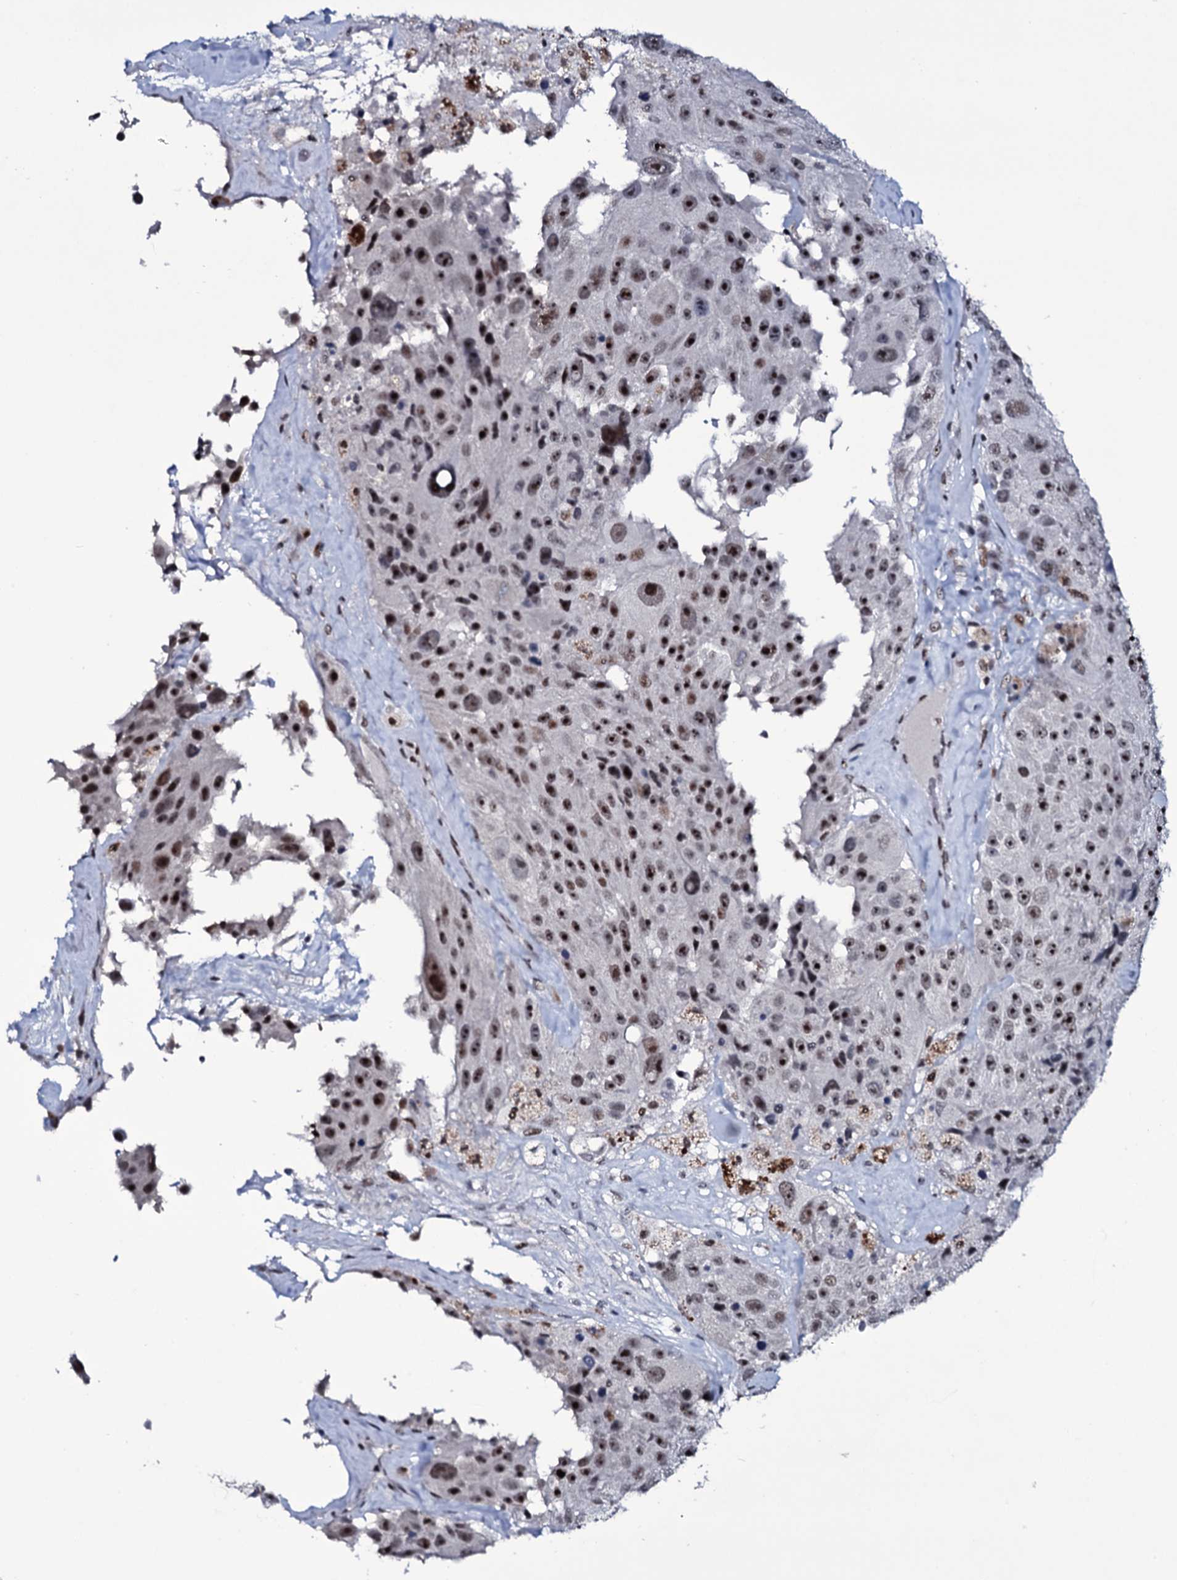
{"staining": {"intensity": "strong", "quantity": ">75%", "location": "nuclear"}, "tissue": "melanoma", "cell_type": "Tumor cells", "image_type": "cancer", "snomed": [{"axis": "morphology", "description": "Malignant melanoma, Metastatic site"}, {"axis": "topography", "description": "Lymph node"}], "caption": "Melanoma stained for a protein (brown) shows strong nuclear positive expression in approximately >75% of tumor cells.", "gene": "ZMIZ2", "patient": {"sex": "male", "age": 62}}